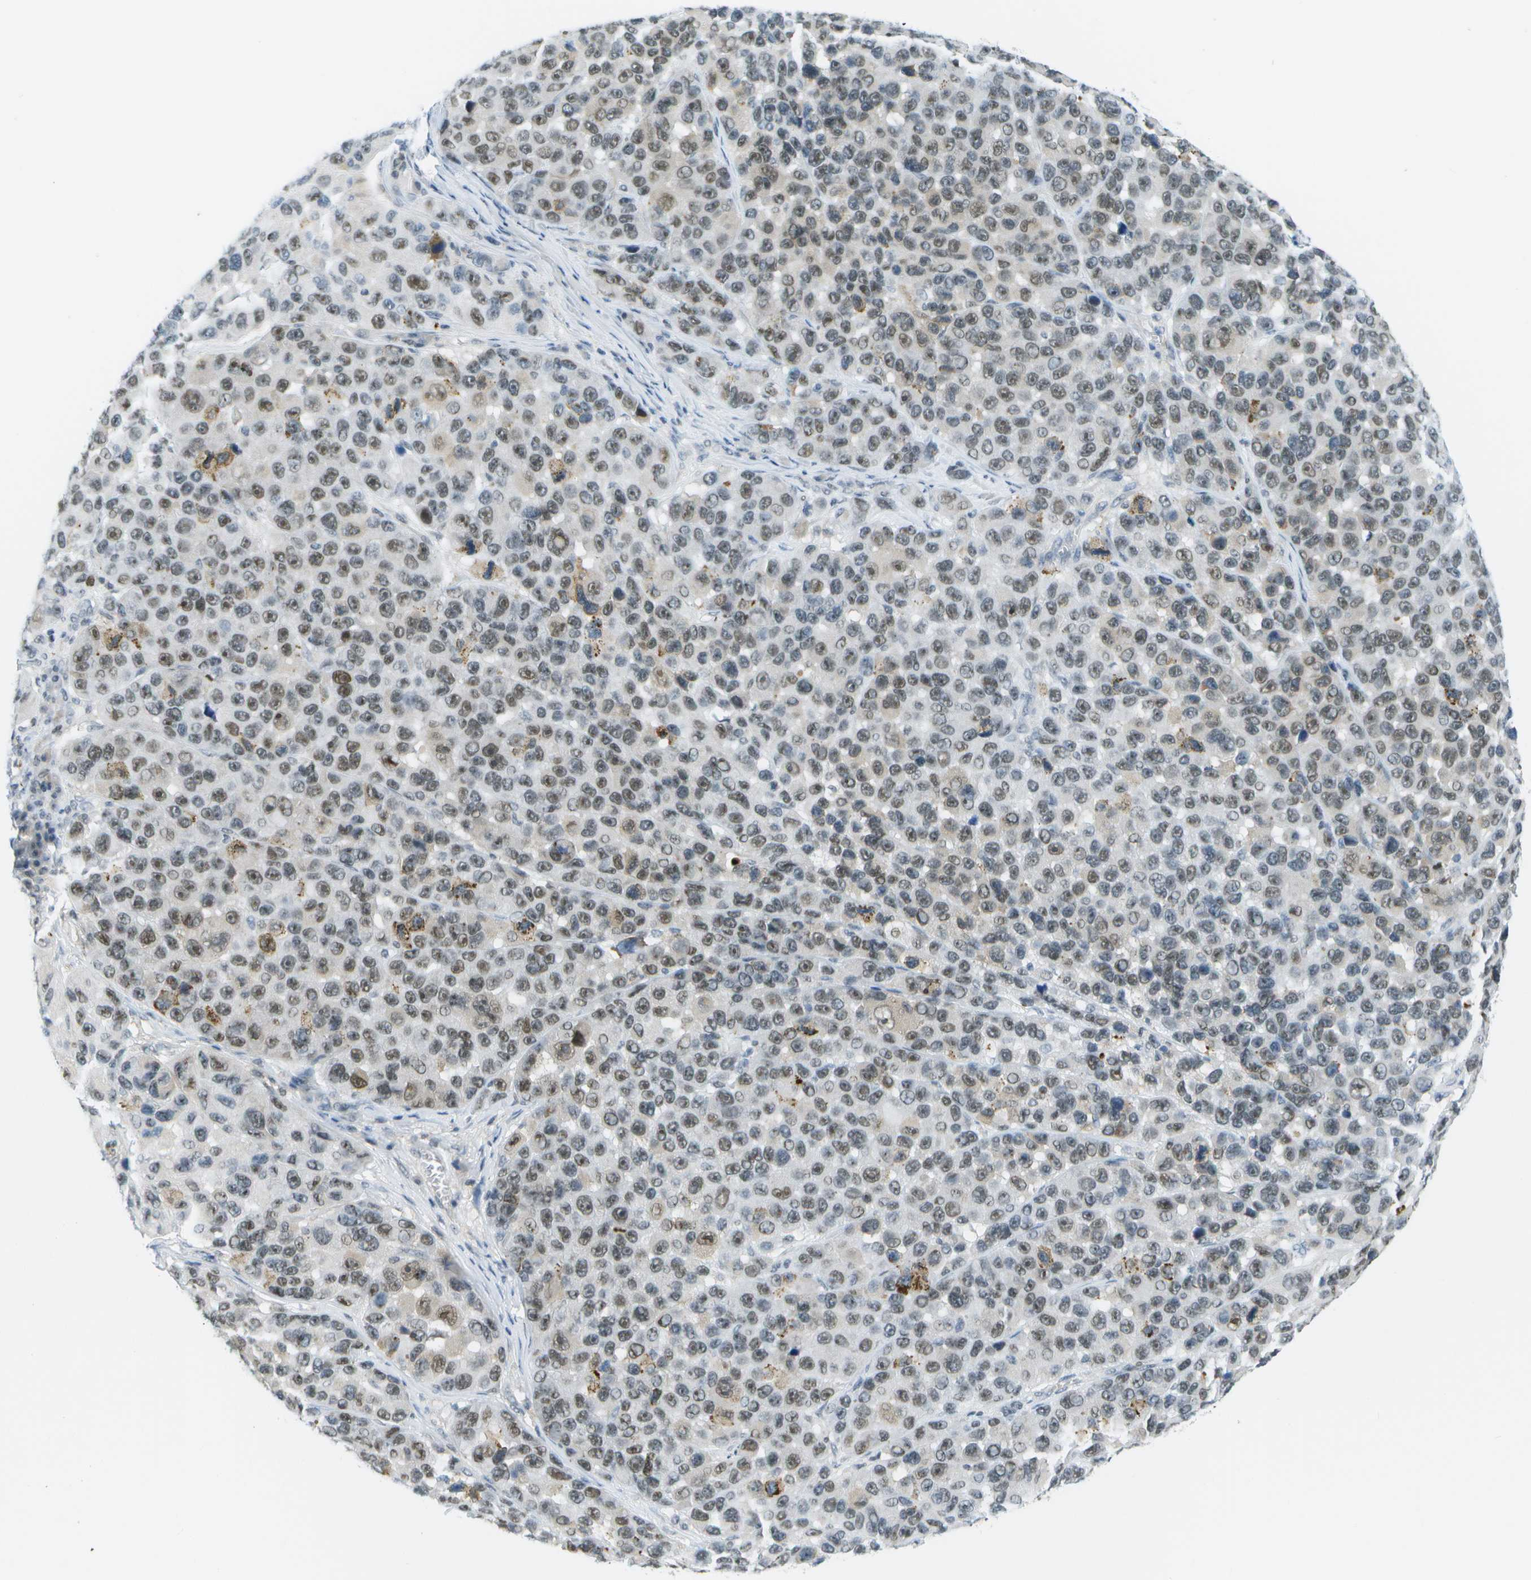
{"staining": {"intensity": "moderate", "quantity": "25%-75%", "location": "nuclear"}, "tissue": "melanoma", "cell_type": "Tumor cells", "image_type": "cancer", "snomed": [{"axis": "morphology", "description": "Malignant melanoma, NOS"}, {"axis": "topography", "description": "Skin"}], "caption": "High-power microscopy captured an IHC image of malignant melanoma, revealing moderate nuclear expression in about 25%-75% of tumor cells.", "gene": "PITHD1", "patient": {"sex": "male", "age": 53}}